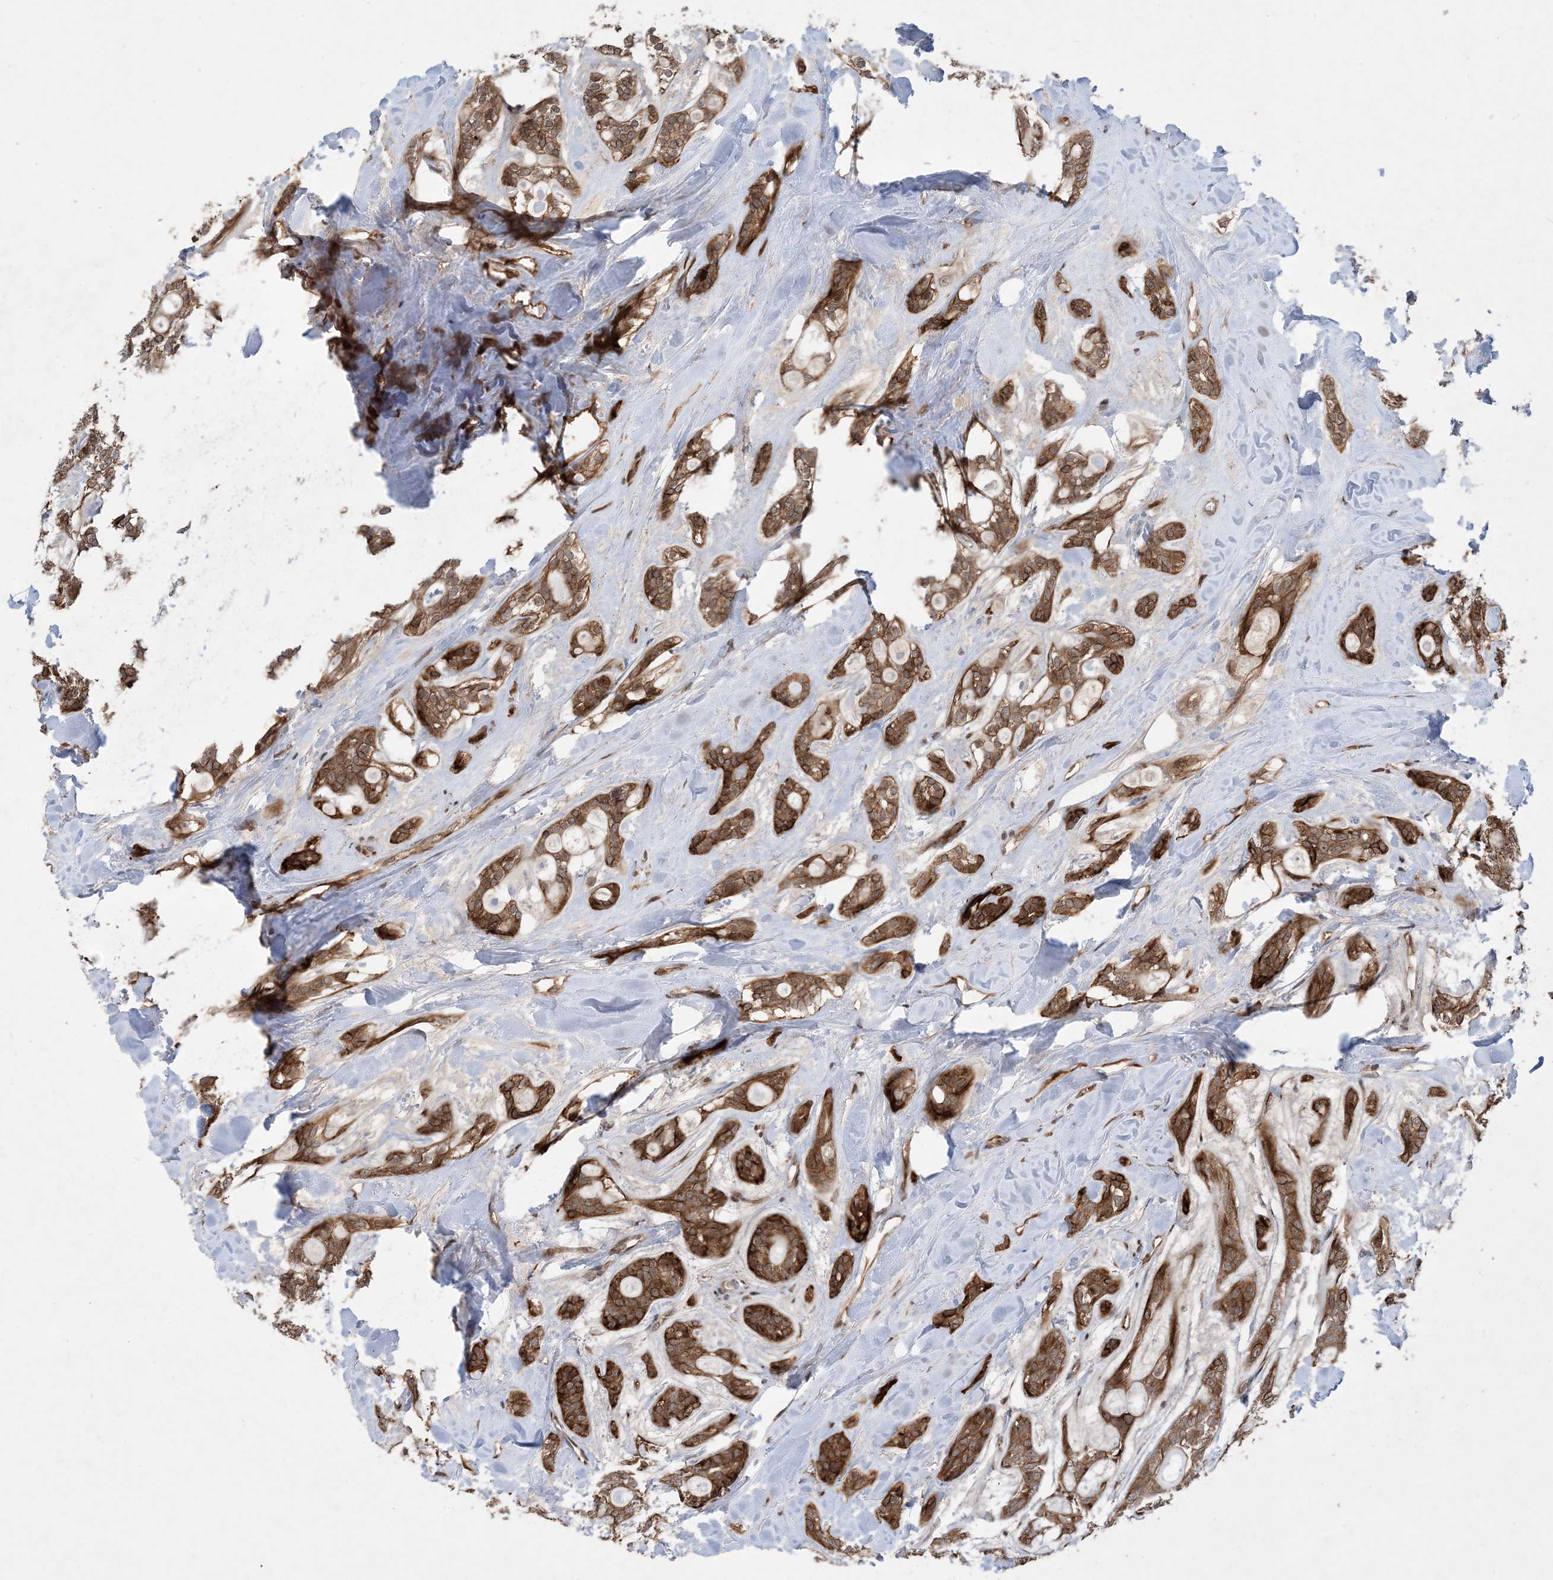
{"staining": {"intensity": "strong", "quantity": ">75%", "location": "cytoplasmic/membranous"}, "tissue": "head and neck cancer", "cell_type": "Tumor cells", "image_type": "cancer", "snomed": [{"axis": "morphology", "description": "Adenocarcinoma, NOS"}, {"axis": "topography", "description": "Head-Neck"}], "caption": "Protein expression analysis of human head and neck adenocarcinoma reveals strong cytoplasmic/membranous positivity in approximately >75% of tumor cells.", "gene": "HEMK1", "patient": {"sex": "male", "age": 66}}